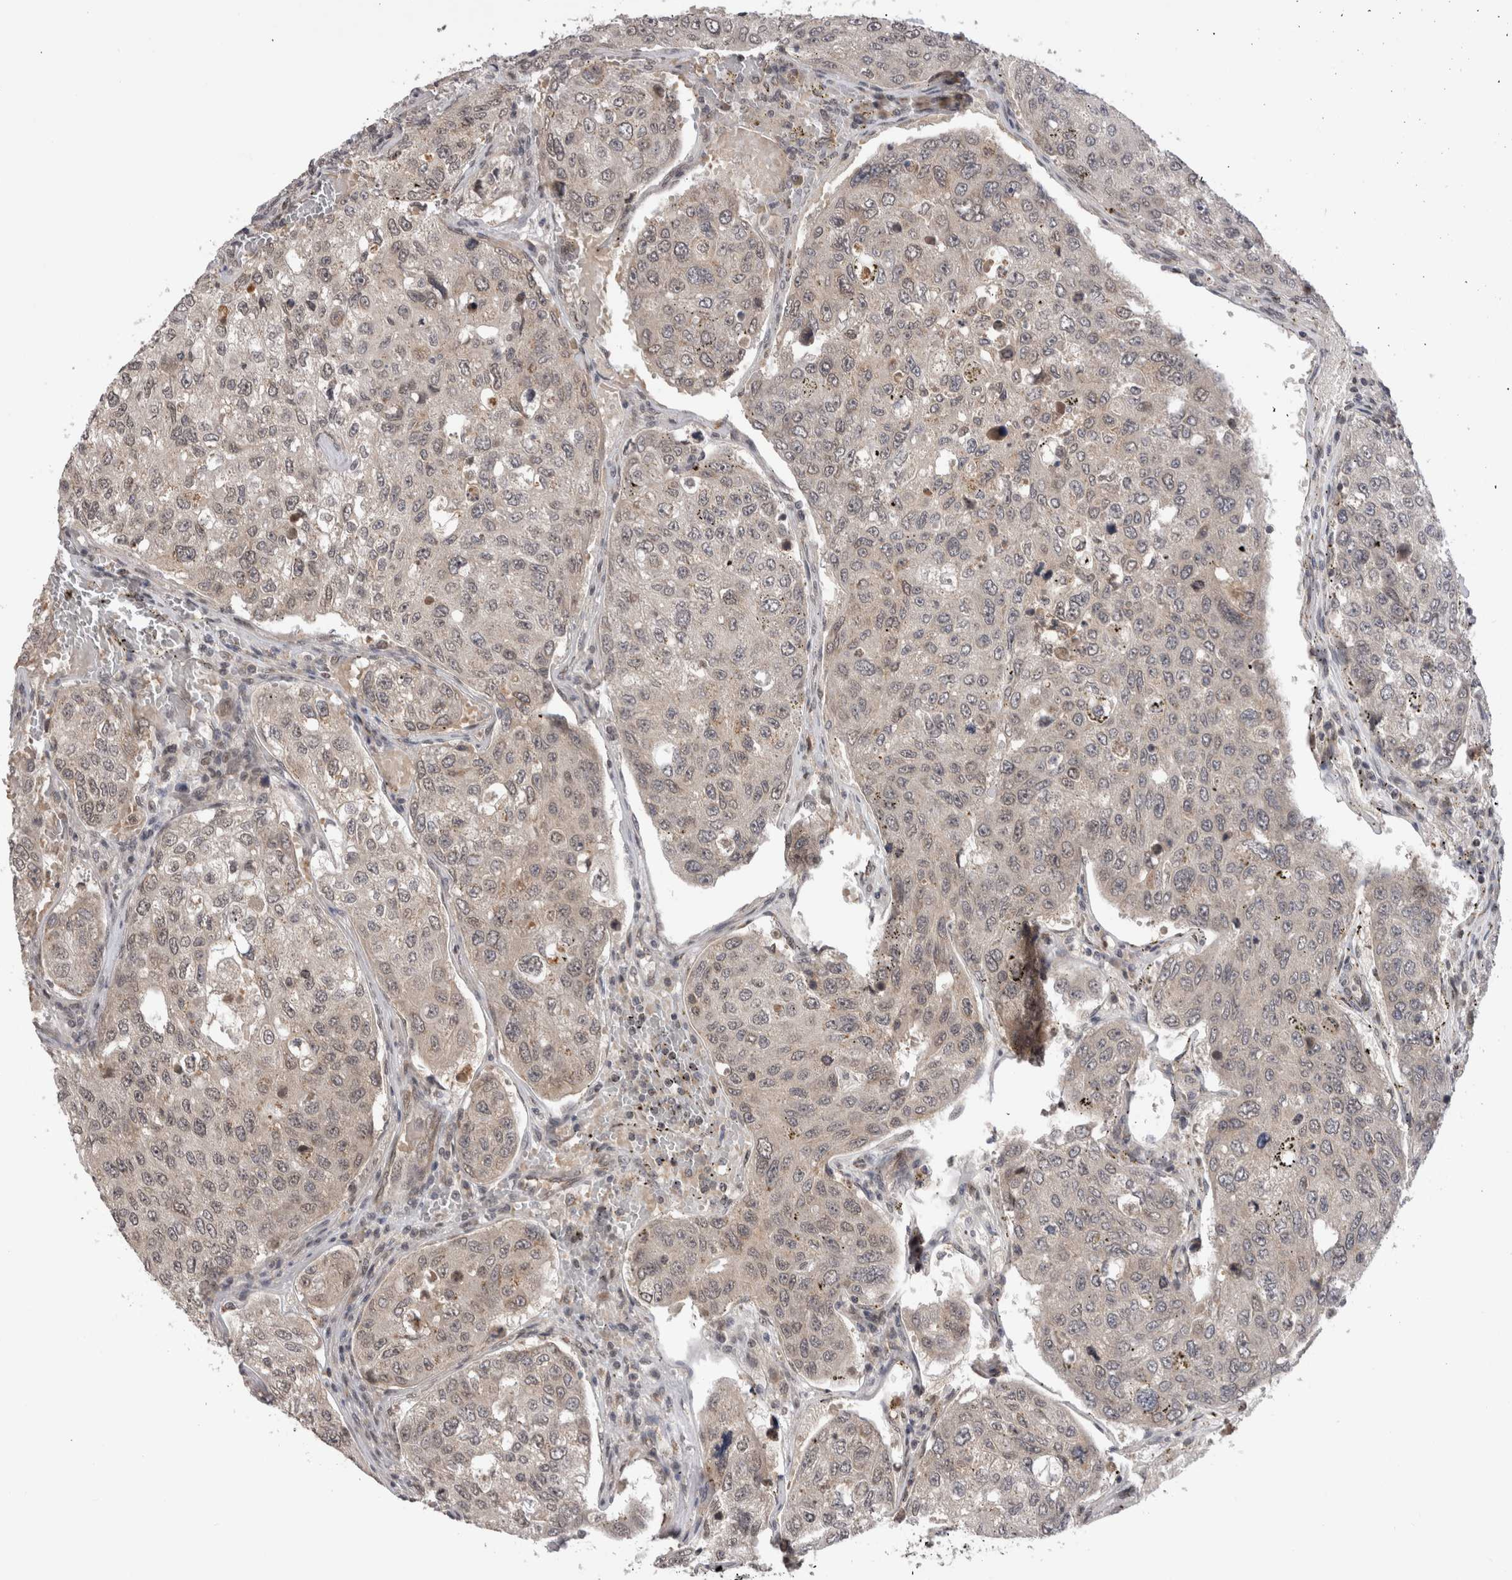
{"staining": {"intensity": "negative", "quantity": "none", "location": "none"}, "tissue": "urothelial cancer", "cell_type": "Tumor cells", "image_type": "cancer", "snomed": [{"axis": "morphology", "description": "Urothelial carcinoma, High grade"}, {"axis": "topography", "description": "Lymph node"}, {"axis": "topography", "description": "Urinary bladder"}], "caption": "IHC of human urothelial carcinoma (high-grade) exhibits no staining in tumor cells.", "gene": "TMEM65", "patient": {"sex": "male", "age": 51}}